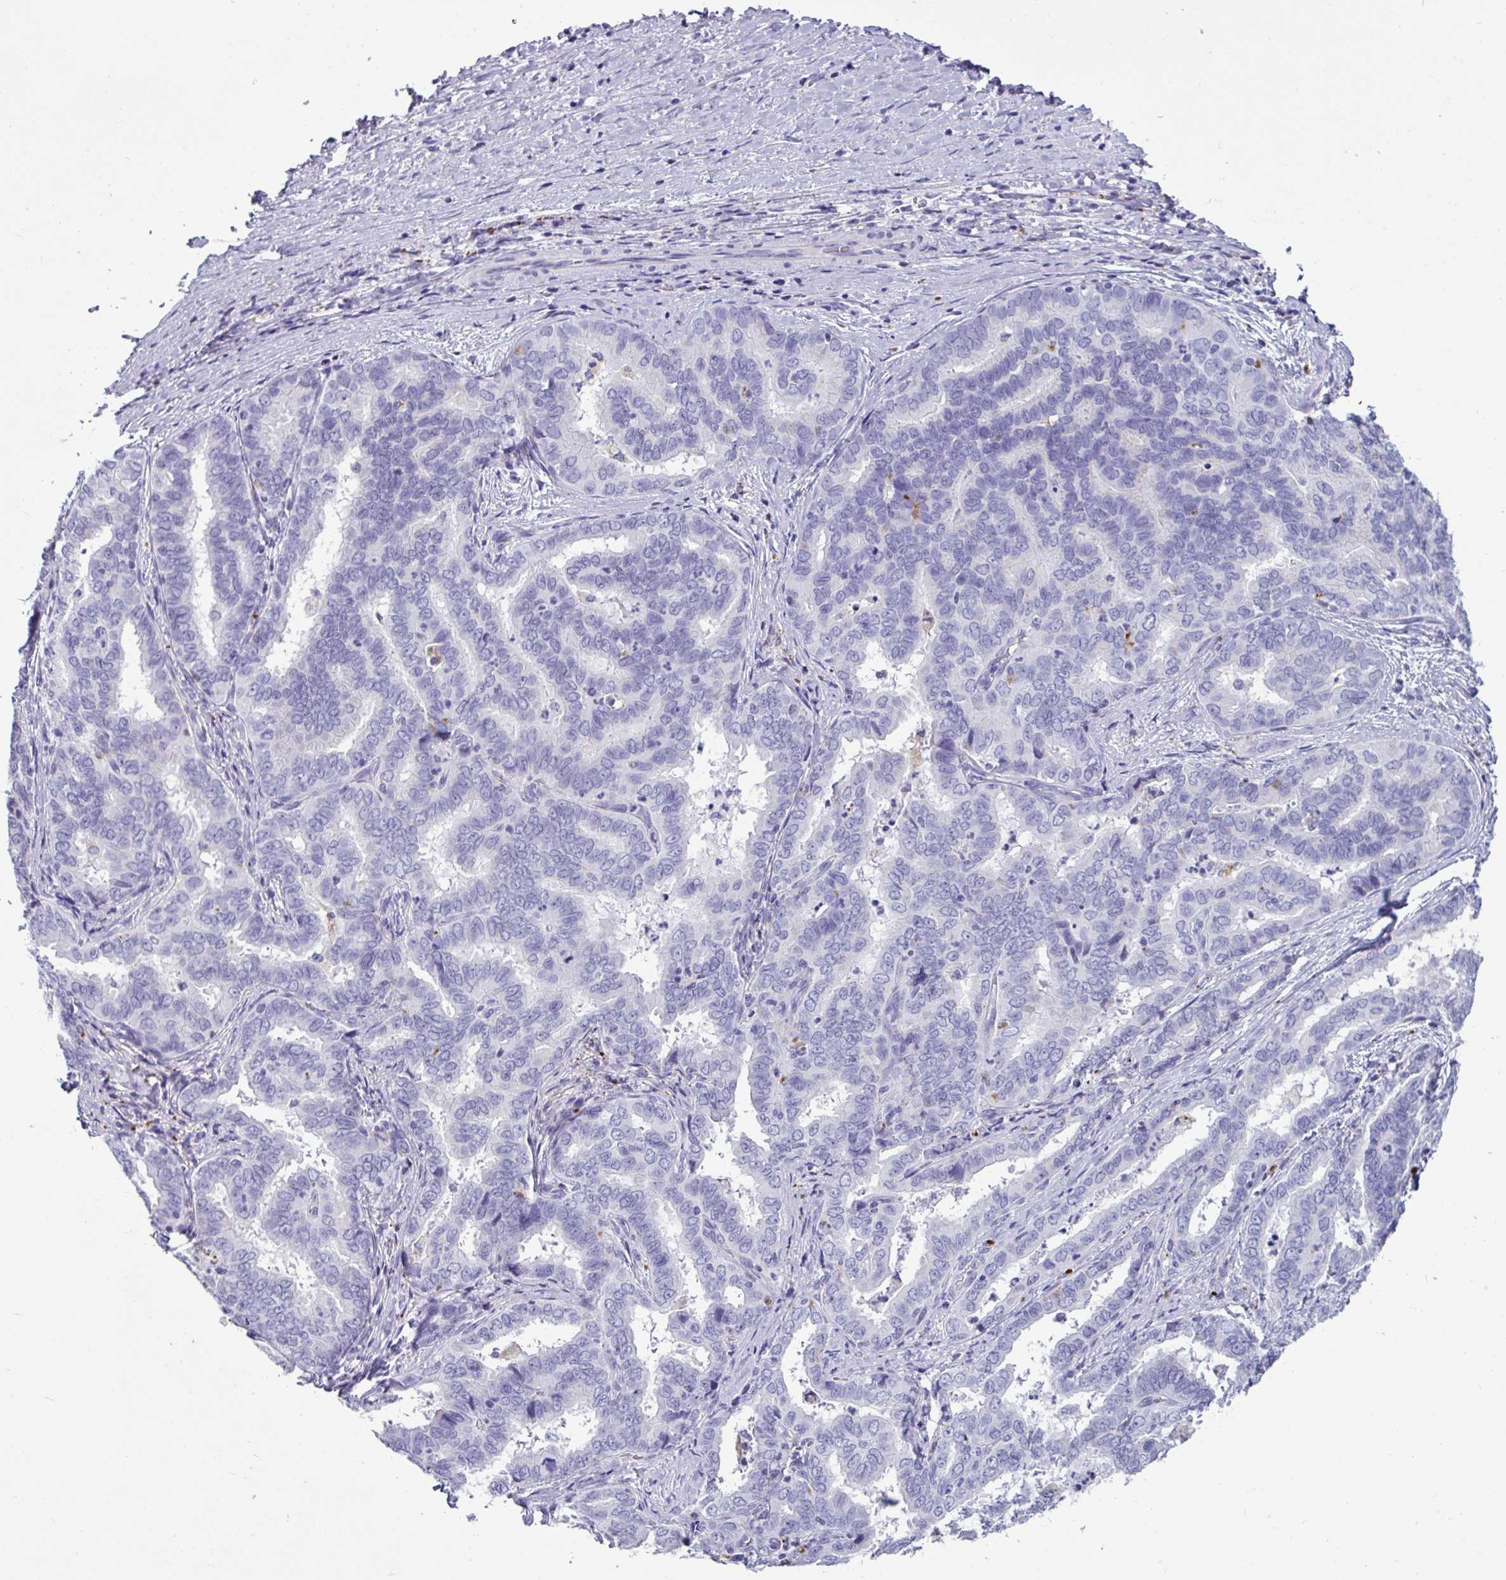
{"staining": {"intensity": "negative", "quantity": "none", "location": "none"}, "tissue": "liver cancer", "cell_type": "Tumor cells", "image_type": "cancer", "snomed": [{"axis": "morphology", "description": "Cholangiocarcinoma"}, {"axis": "topography", "description": "Liver"}], "caption": "Immunohistochemistry histopathology image of liver cancer (cholangiocarcinoma) stained for a protein (brown), which displays no staining in tumor cells.", "gene": "CTSZ", "patient": {"sex": "female", "age": 64}}